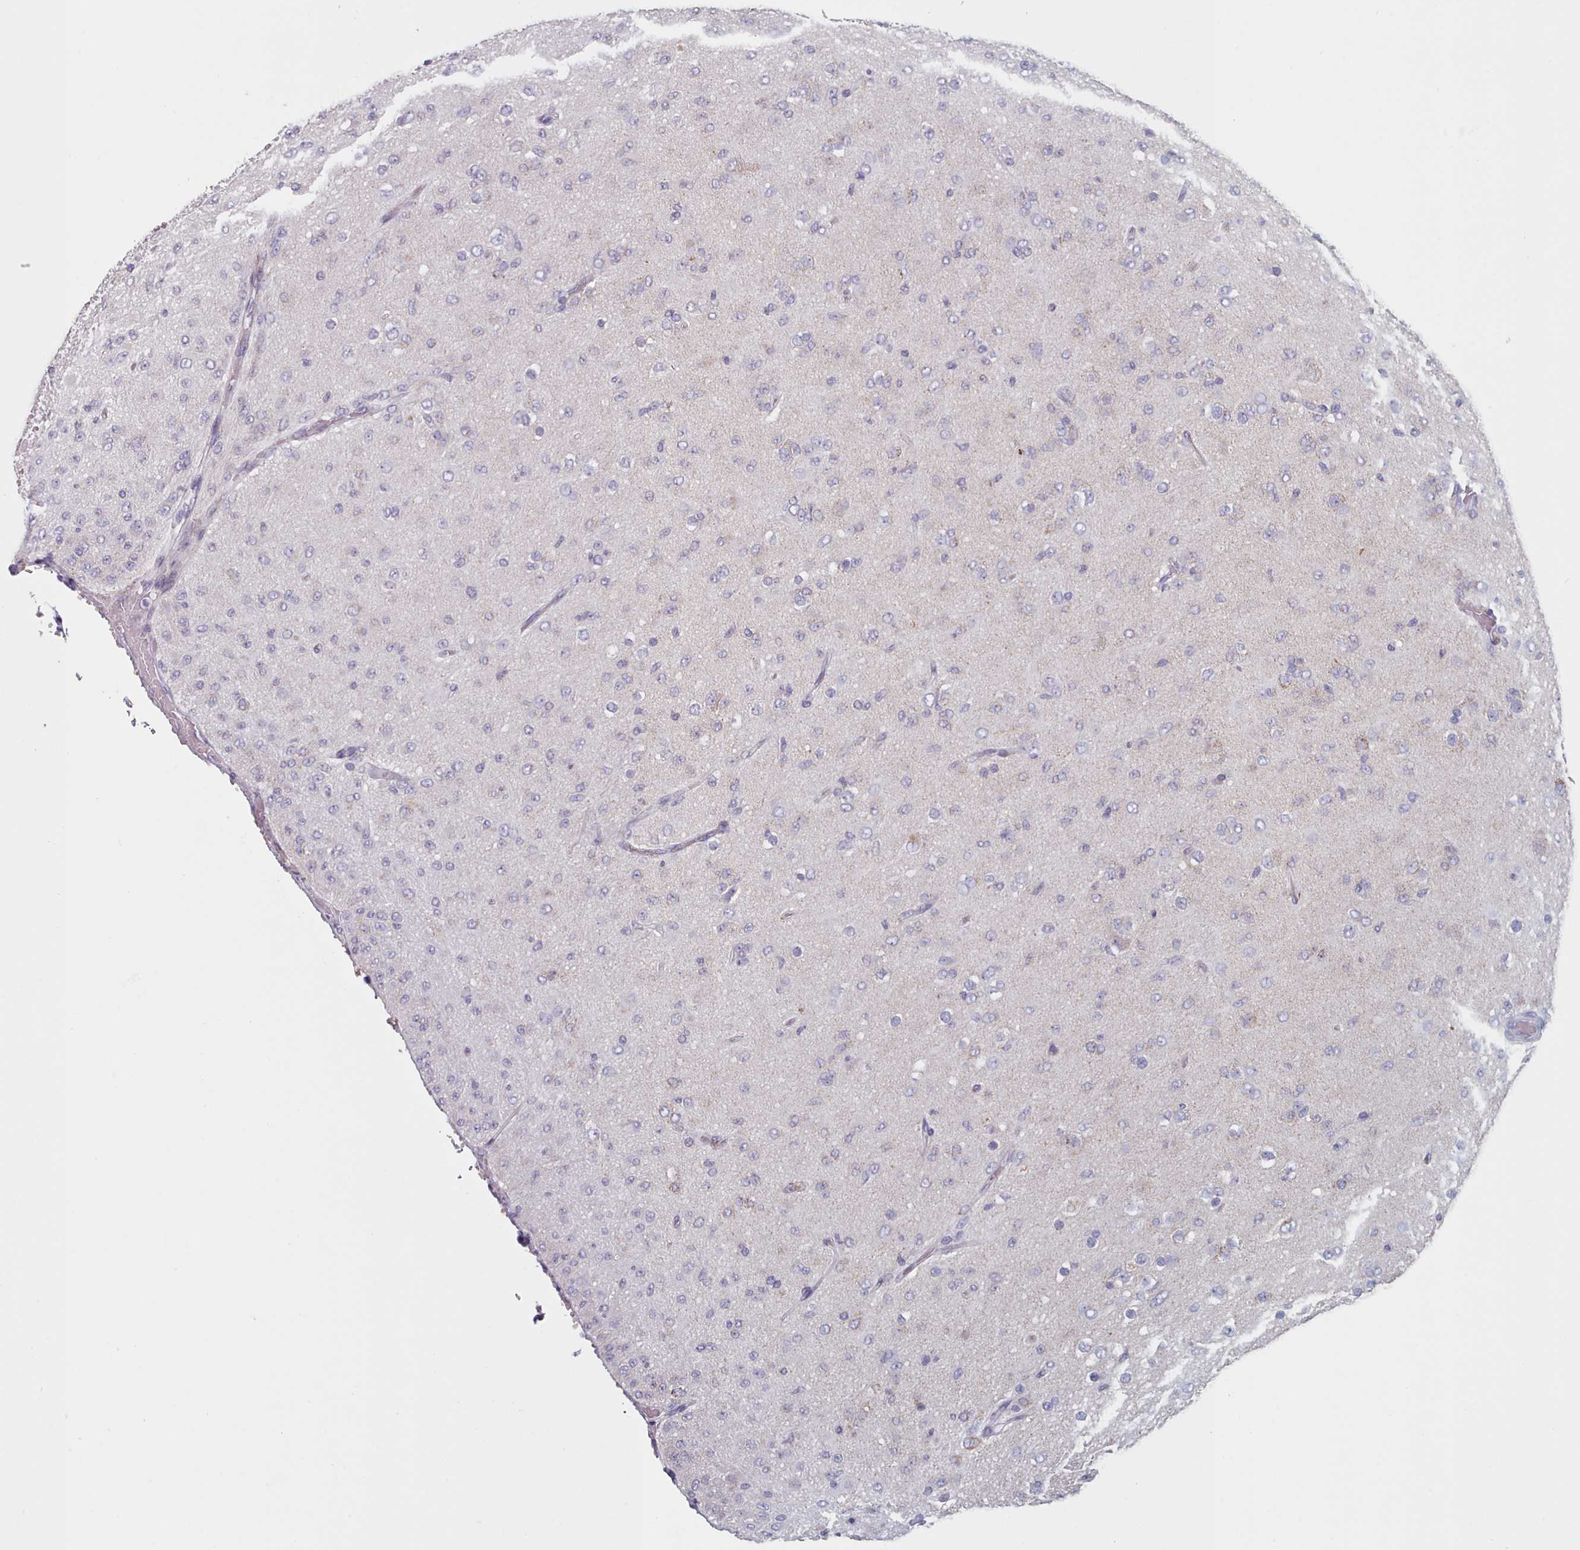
{"staining": {"intensity": "negative", "quantity": "none", "location": "none"}, "tissue": "glioma", "cell_type": "Tumor cells", "image_type": "cancer", "snomed": [{"axis": "morphology", "description": "Glioma, malignant, Low grade"}, {"axis": "topography", "description": "Brain"}], "caption": "An IHC photomicrograph of malignant glioma (low-grade) is shown. There is no staining in tumor cells of malignant glioma (low-grade).", "gene": "FAM170B", "patient": {"sex": "male", "age": 65}}